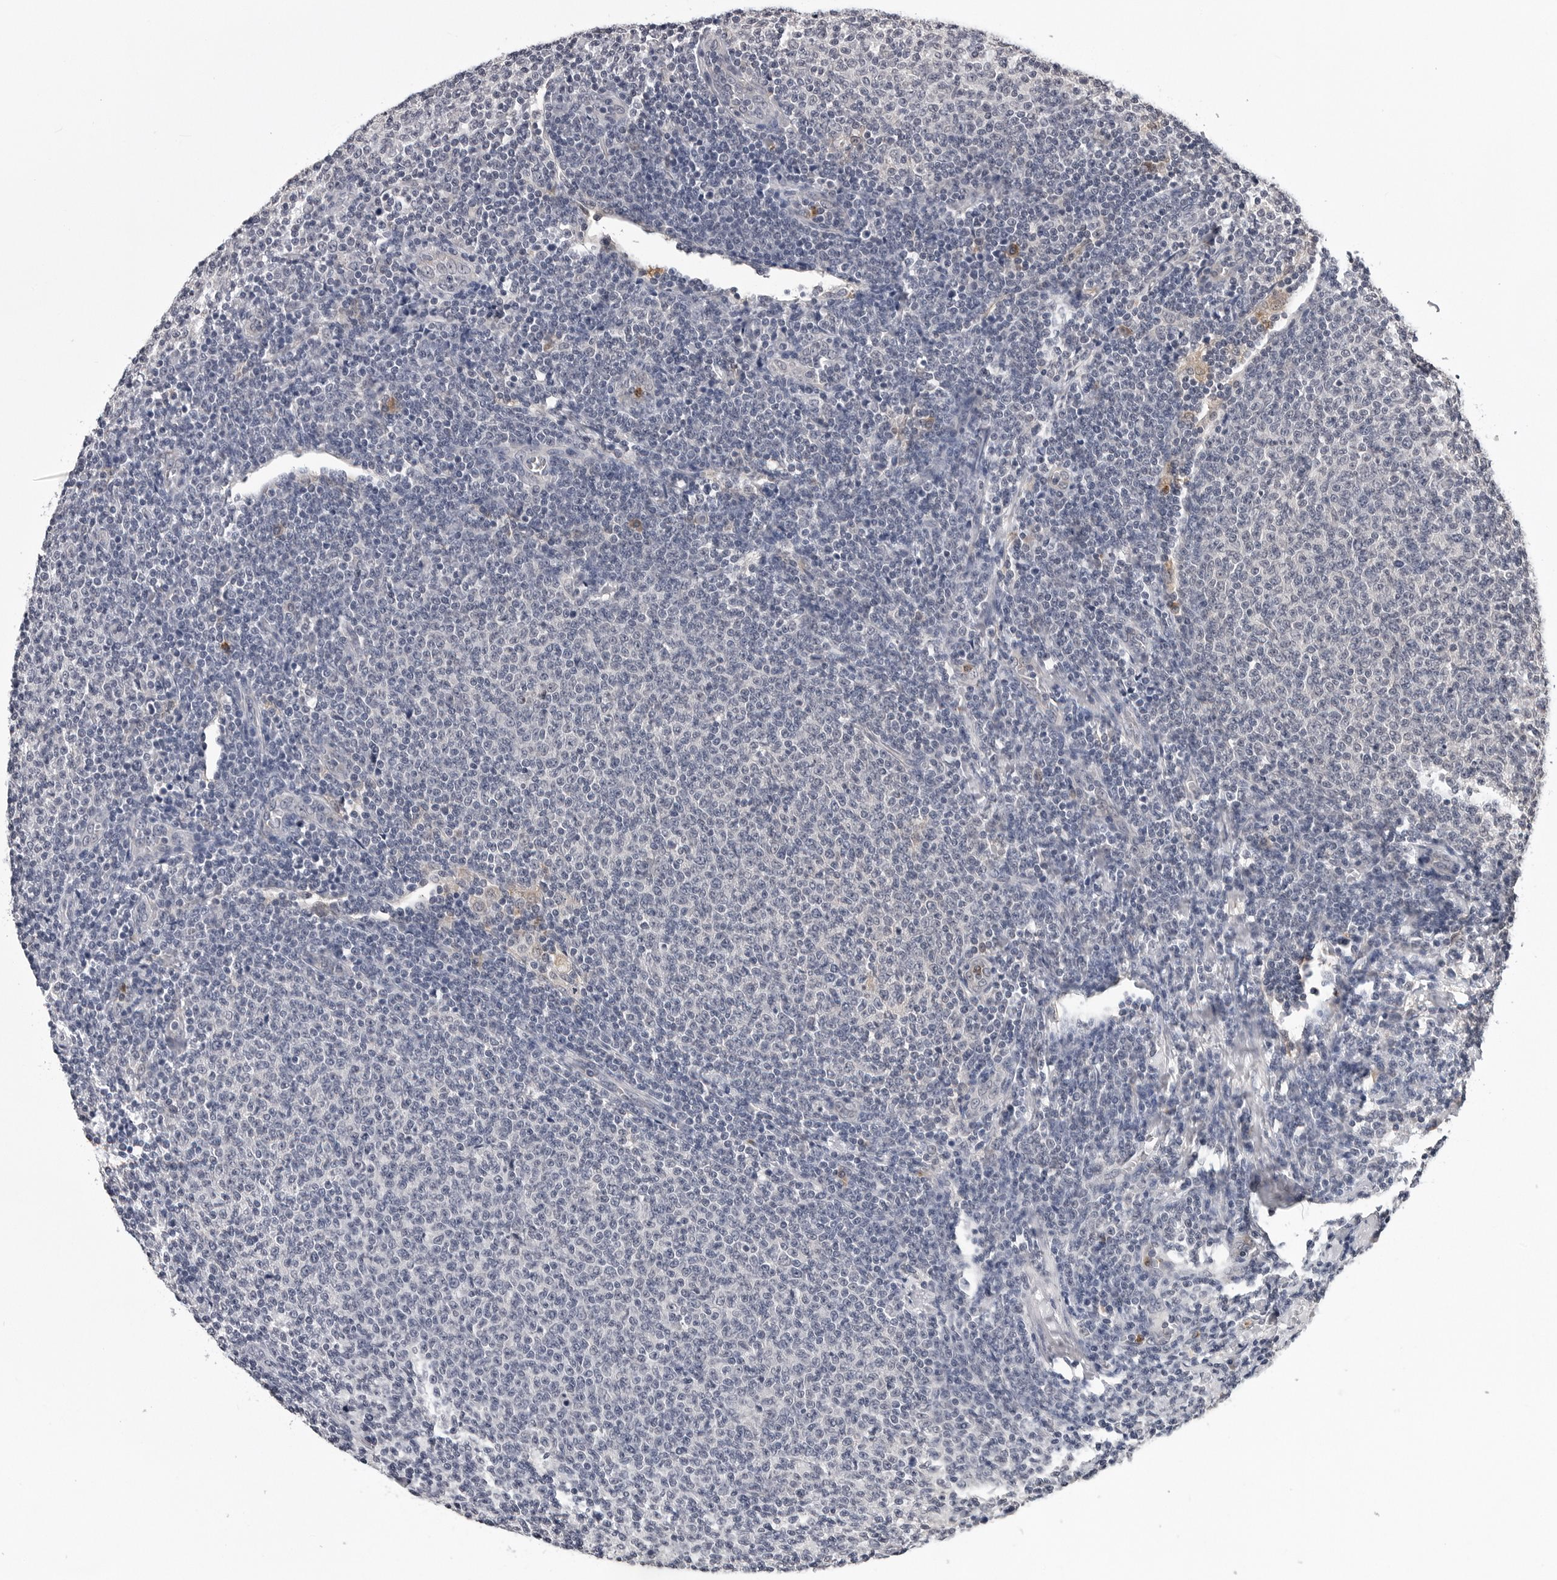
{"staining": {"intensity": "negative", "quantity": "none", "location": "none"}, "tissue": "lymphoma", "cell_type": "Tumor cells", "image_type": "cancer", "snomed": [{"axis": "morphology", "description": "Malignant lymphoma, non-Hodgkin's type, Low grade"}, {"axis": "topography", "description": "Lymph node"}], "caption": "Tumor cells are negative for brown protein staining in lymphoma.", "gene": "TRMT13", "patient": {"sex": "male", "age": 66}}